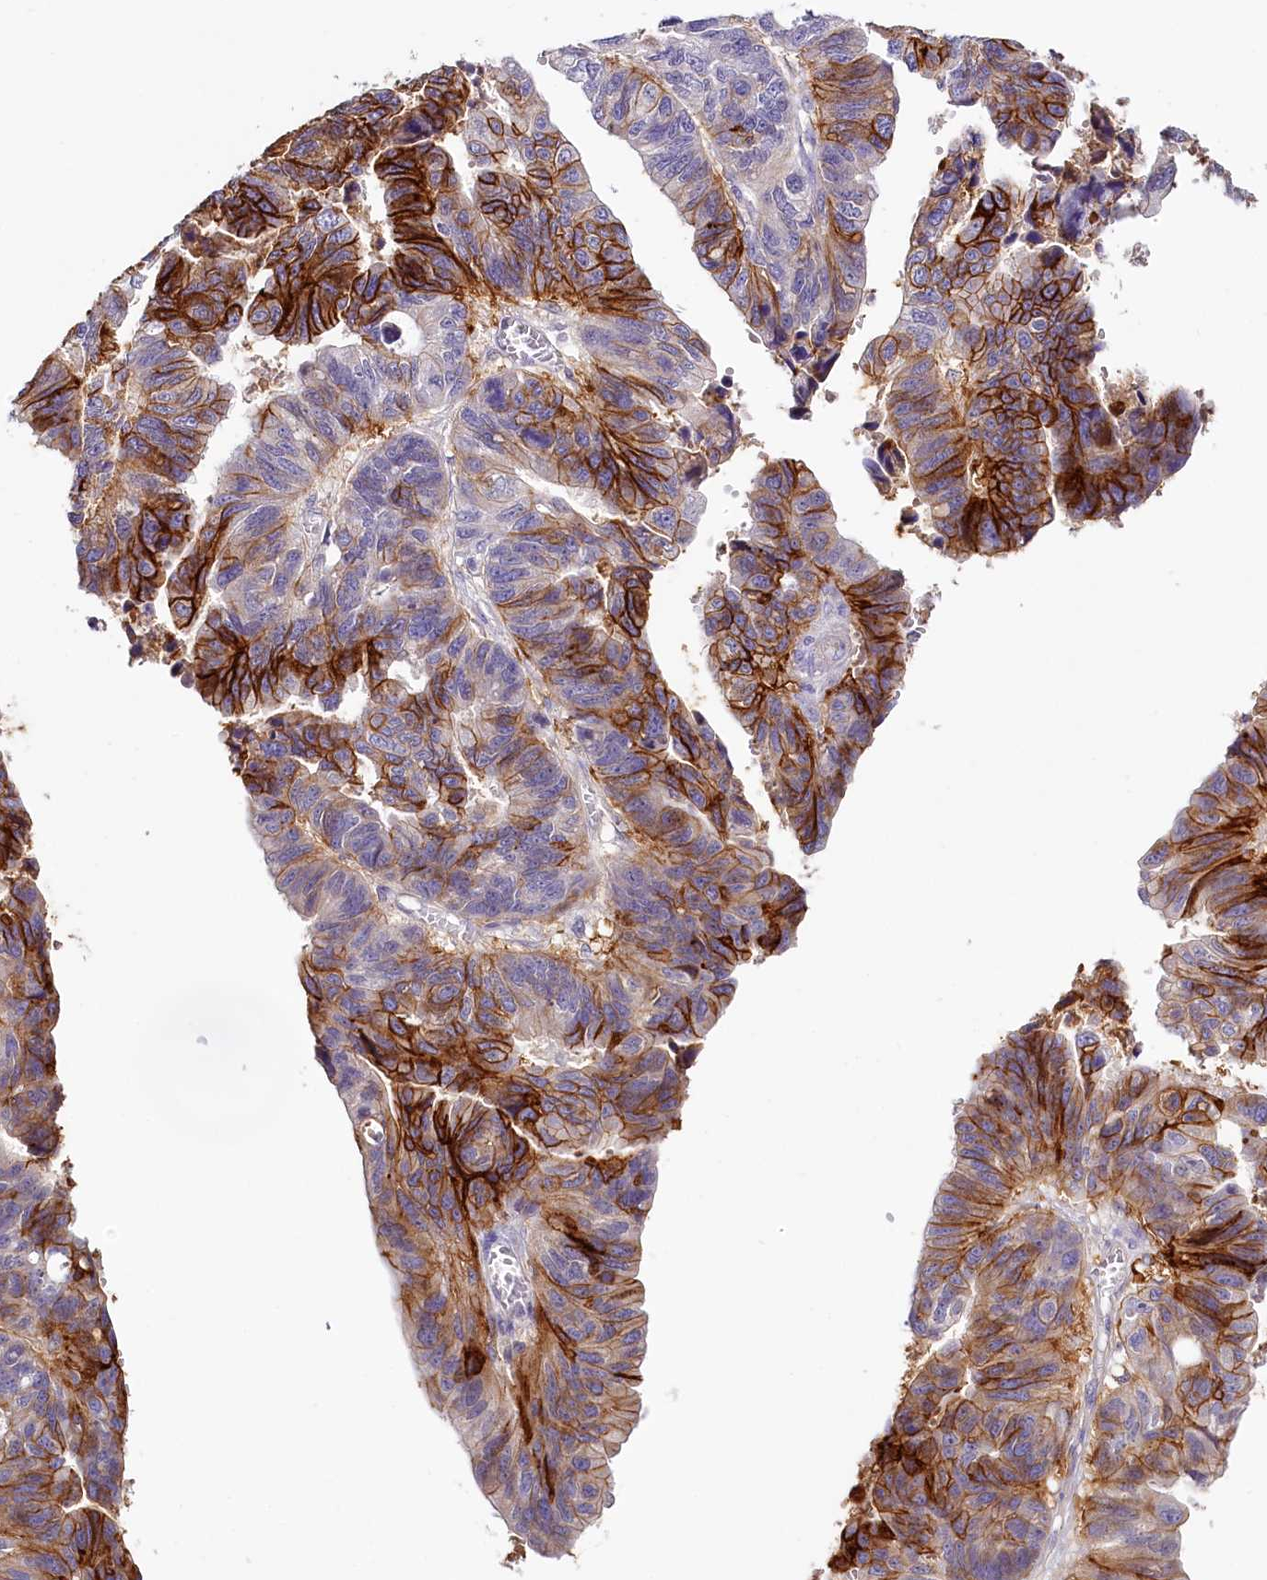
{"staining": {"intensity": "strong", "quantity": "25%-75%", "location": "cytoplasmic/membranous"}, "tissue": "stomach cancer", "cell_type": "Tumor cells", "image_type": "cancer", "snomed": [{"axis": "morphology", "description": "Adenocarcinoma, NOS"}, {"axis": "topography", "description": "Stomach"}], "caption": "About 25%-75% of tumor cells in stomach cancer demonstrate strong cytoplasmic/membranous protein expression as visualized by brown immunohistochemical staining.", "gene": "PDE6D", "patient": {"sex": "male", "age": 59}}